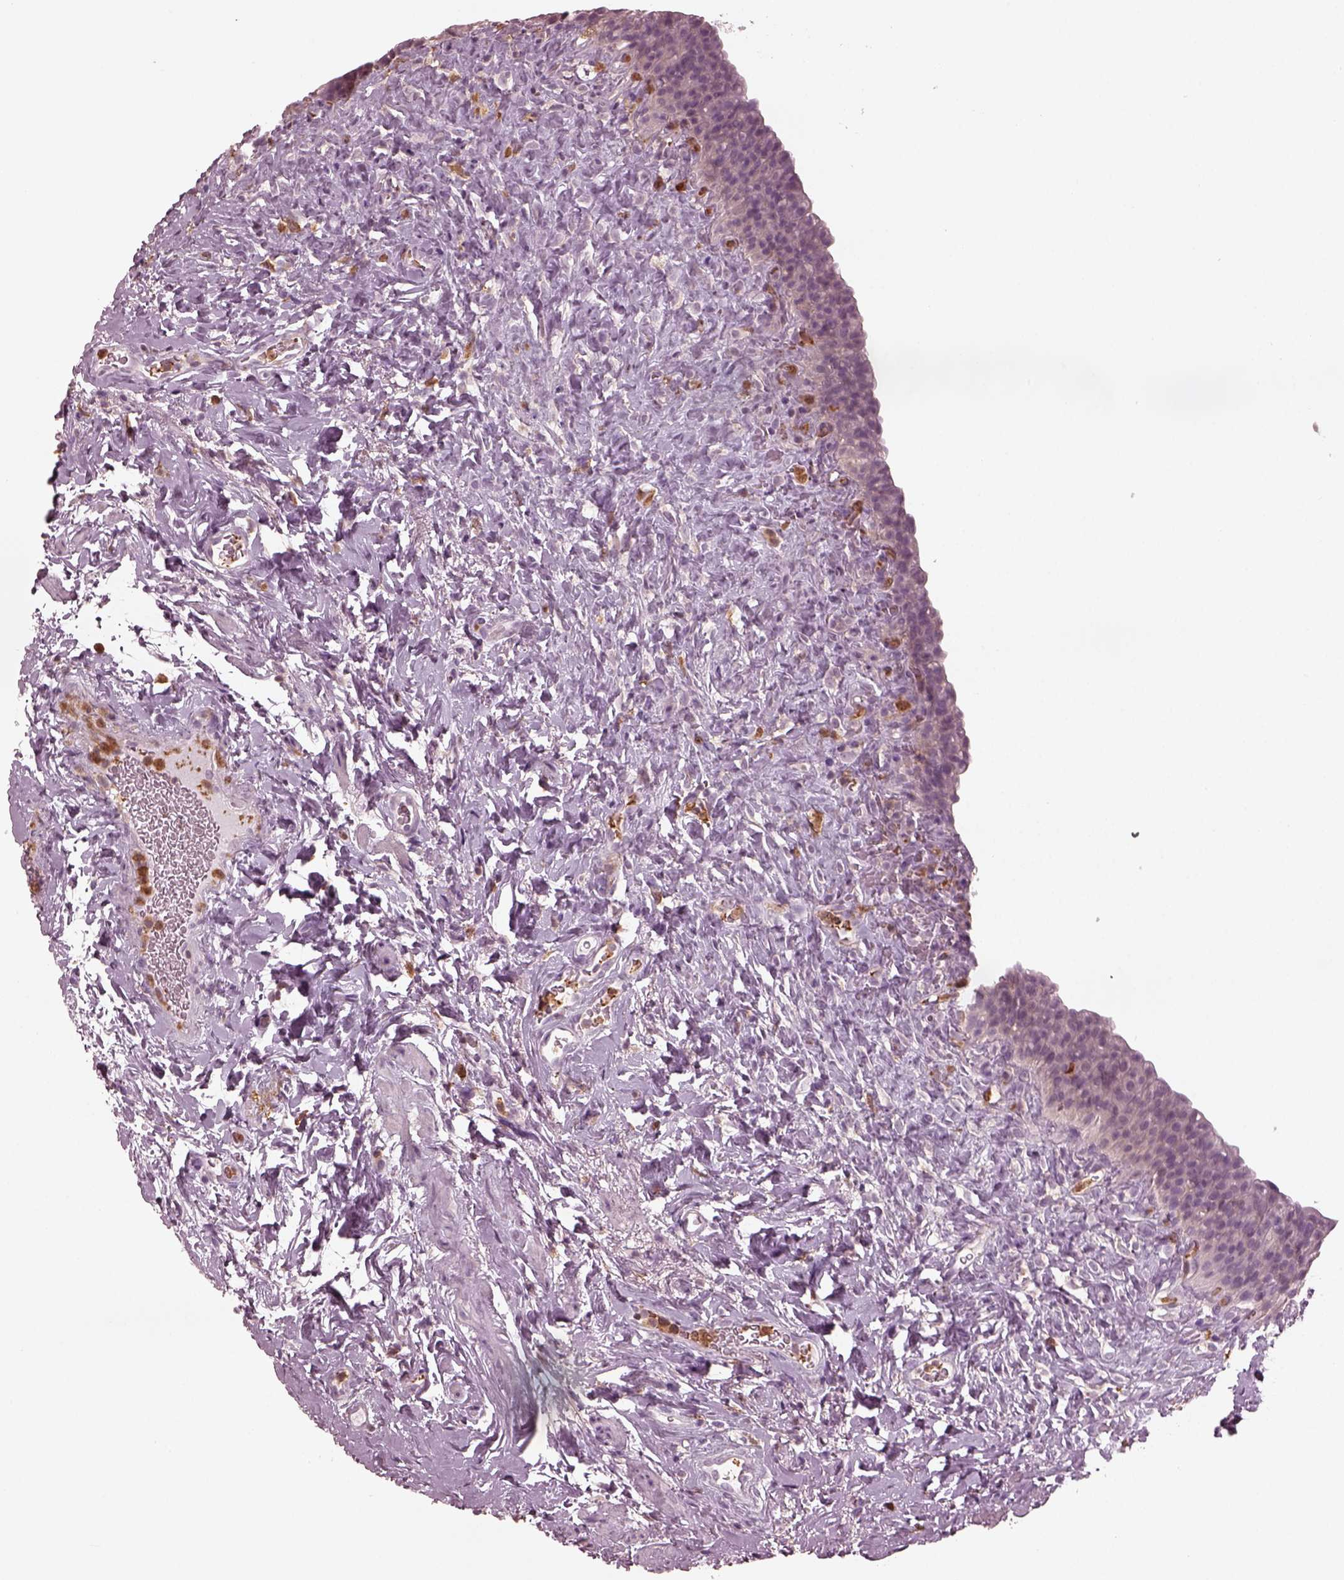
{"staining": {"intensity": "negative", "quantity": "none", "location": "none"}, "tissue": "urinary bladder", "cell_type": "Urothelial cells", "image_type": "normal", "snomed": [{"axis": "morphology", "description": "Normal tissue, NOS"}, {"axis": "topography", "description": "Urinary bladder"}], "caption": "High magnification brightfield microscopy of benign urinary bladder stained with DAB (3,3'-diaminobenzidine) (brown) and counterstained with hematoxylin (blue): urothelial cells show no significant staining. (Stains: DAB IHC with hematoxylin counter stain, Microscopy: brightfield microscopy at high magnification).", "gene": "PSTPIP2", "patient": {"sex": "male", "age": 76}}